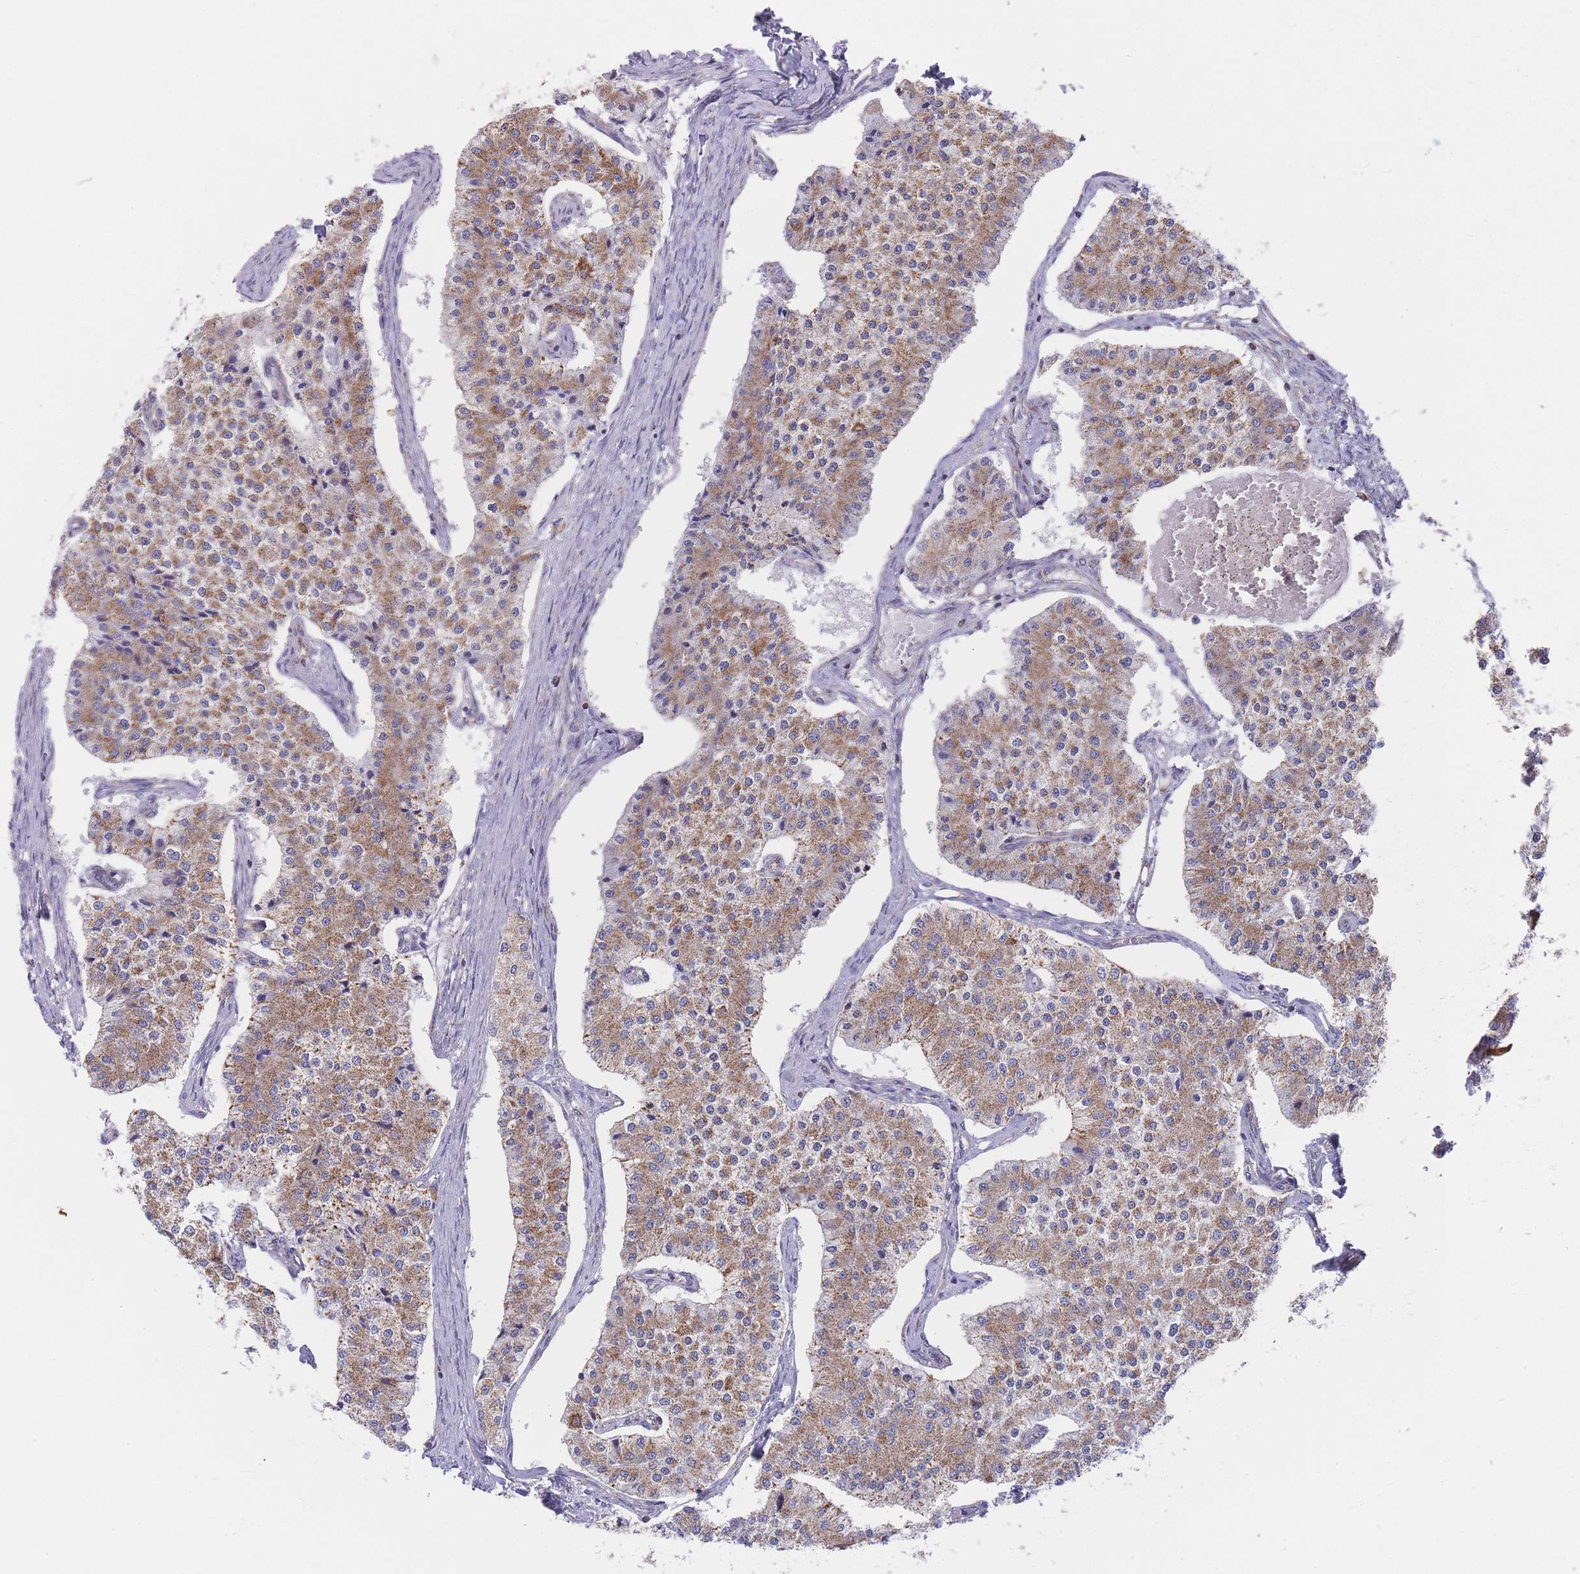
{"staining": {"intensity": "moderate", "quantity": ">75%", "location": "cytoplasmic/membranous"}, "tissue": "carcinoid", "cell_type": "Tumor cells", "image_type": "cancer", "snomed": [{"axis": "morphology", "description": "Carcinoid, malignant, NOS"}, {"axis": "topography", "description": "Colon"}], "caption": "The histopathology image demonstrates immunohistochemical staining of carcinoid. There is moderate cytoplasmic/membranous positivity is identified in approximately >75% of tumor cells. The staining is performed using DAB (3,3'-diaminobenzidine) brown chromogen to label protein expression. The nuclei are counter-stained blue using hematoxylin.", "gene": "IKZF4", "patient": {"sex": "female", "age": 52}}